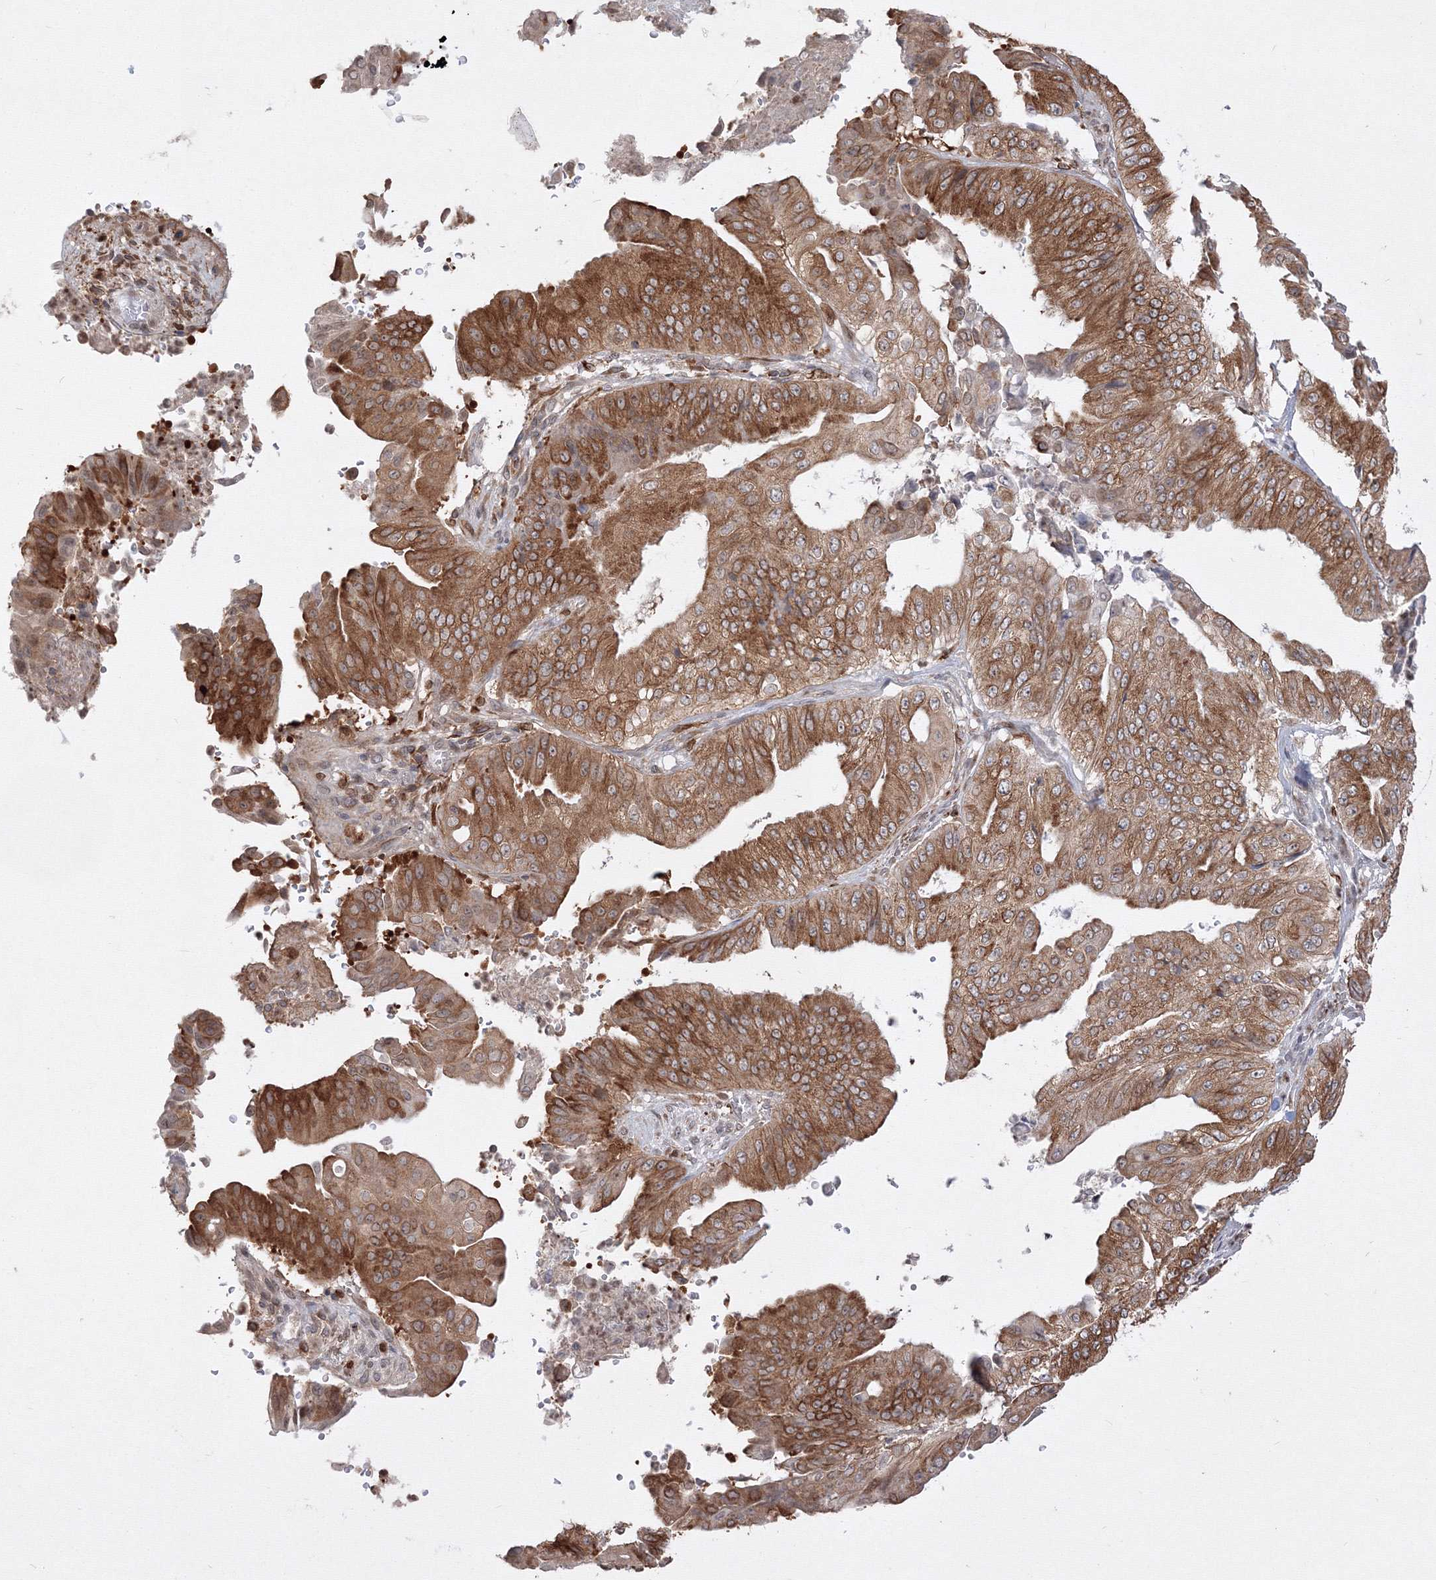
{"staining": {"intensity": "moderate", "quantity": ">75%", "location": "cytoplasmic/membranous"}, "tissue": "pancreatic cancer", "cell_type": "Tumor cells", "image_type": "cancer", "snomed": [{"axis": "morphology", "description": "Adenocarcinoma, NOS"}, {"axis": "topography", "description": "Pancreas"}], "caption": "A medium amount of moderate cytoplasmic/membranous staining is present in about >75% of tumor cells in pancreatic adenocarcinoma tissue.", "gene": "TMEM50B", "patient": {"sex": "female", "age": 77}}